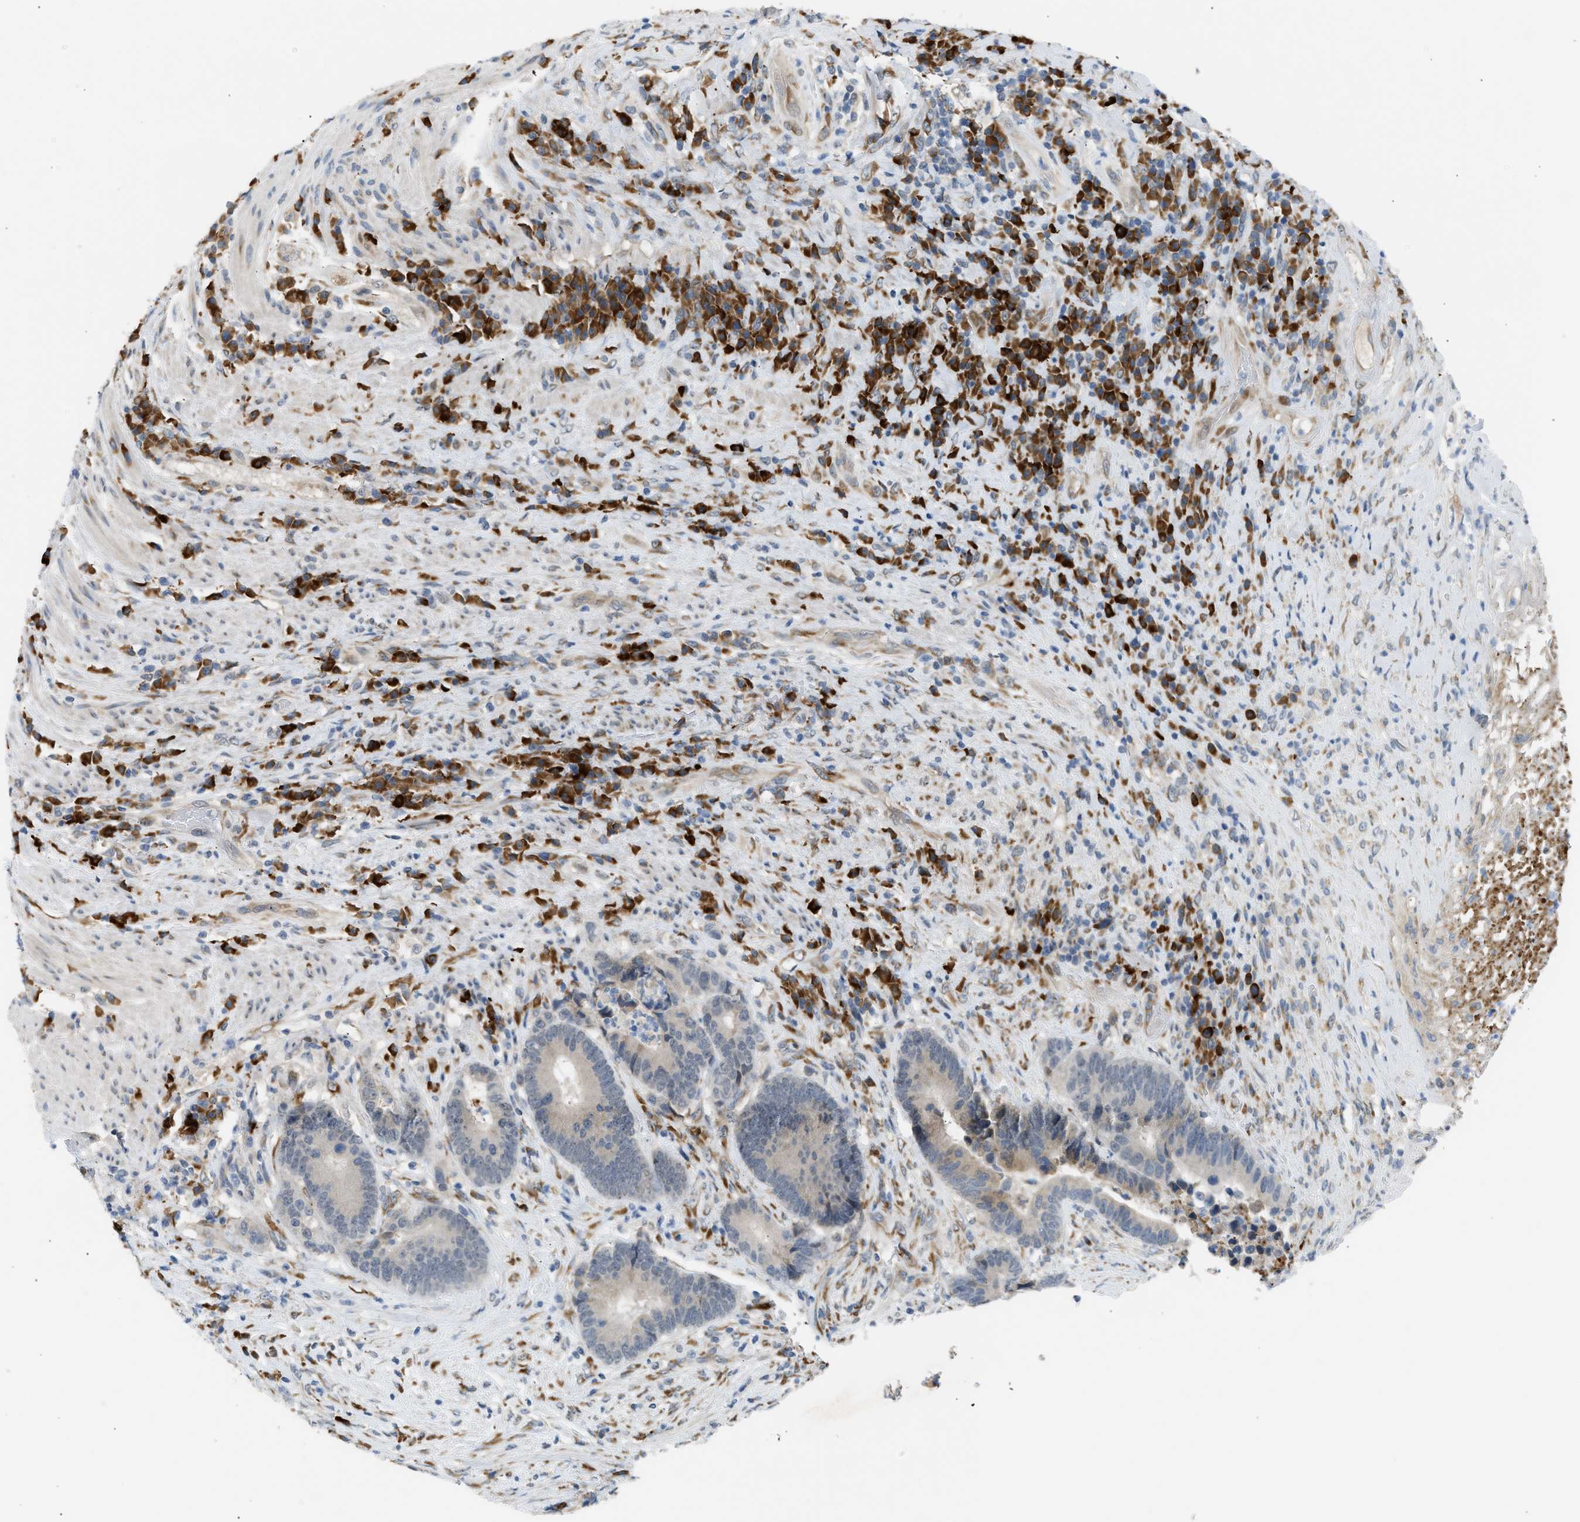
{"staining": {"intensity": "weak", "quantity": "<25%", "location": "cytoplasmic/membranous"}, "tissue": "colorectal cancer", "cell_type": "Tumor cells", "image_type": "cancer", "snomed": [{"axis": "morphology", "description": "Adenocarcinoma, NOS"}, {"axis": "topography", "description": "Rectum"}], "caption": "Immunohistochemistry of human colorectal cancer displays no positivity in tumor cells.", "gene": "KCNC2", "patient": {"sex": "female", "age": 89}}